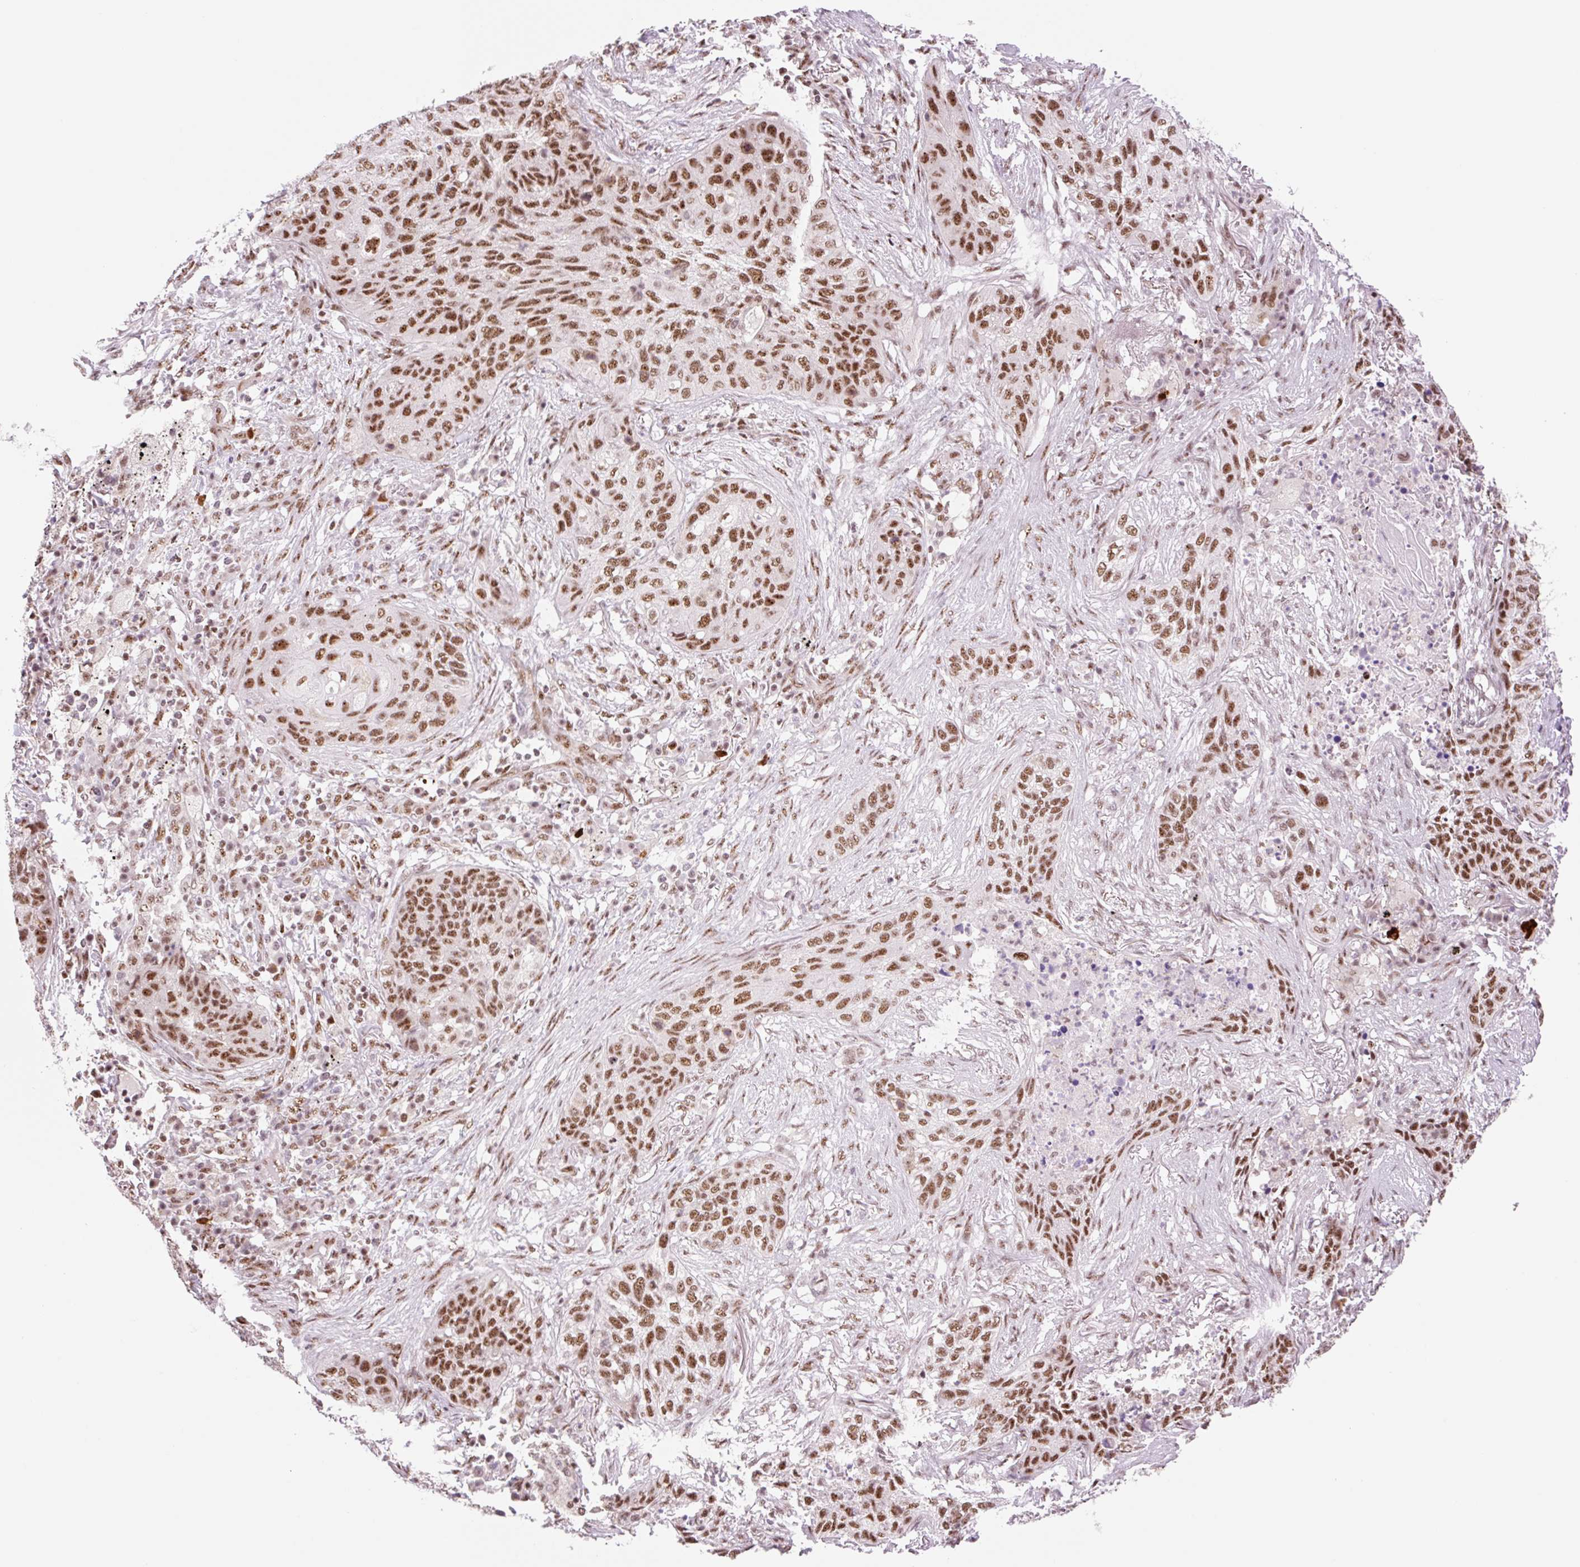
{"staining": {"intensity": "strong", "quantity": ">75%", "location": "nuclear"}, "tissue": "lung cancer", "cell_type": "Tumor cells", "image_type": "cancer", "snomed": [{"axis": "morphology", "description": "Squamous cell carcinoma, NOS"}, {"axis": "topography", "description": "Lung"}], "caption": "Tumor cells show high levels of strong nuclear expression in approximately >75% of cells in human lung cancer (squamous cell carcinoma). The staining was performed using DAB (3,3'-diaminobenzidine) to visualize the protein expression in brown, while the nuclei were stained in blue with hematoxylin (Magnification: 20x).", "gene": "PRDM11", "patient": {"sex": "female", "age": 63}}